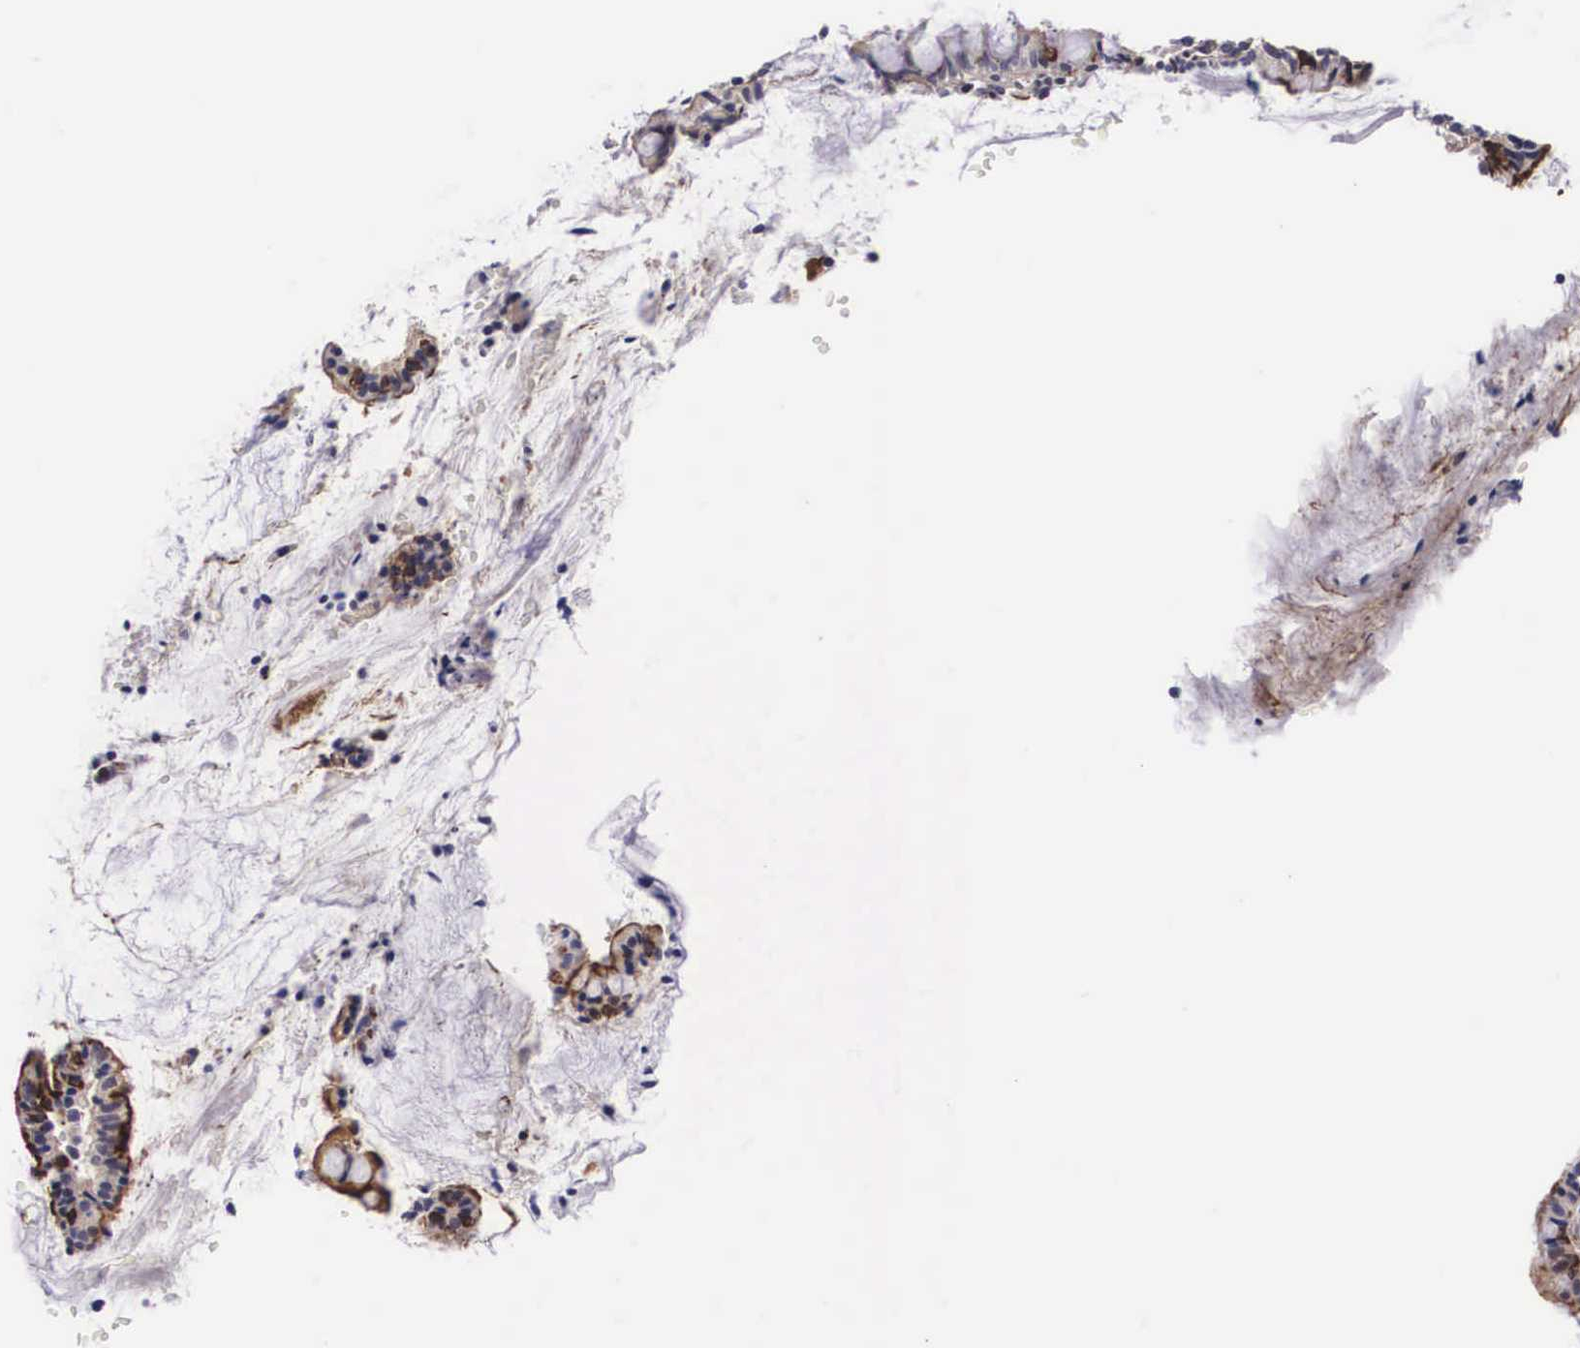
{"staining": {"intensity": "strong", "quantity": "25%-75%", "location": "cytoplasmic/membranous"}, "tissue": "small intestine", "cell_type": "Glandular cells", "image_type": "normal", "snomed": [{"axis": "morphology", "description": "Normal tissue, NOS"}, {"axis": "topography", "description": "Small intestine"}], "caption": "Protein staining reveals strong cytoplasmic/membranous expression in about 25%-75% of glandular cells in unremarkable small intestine. (Brightfield microscopy of DAB IHC at high magnification).", "gene": "EMID1", "patient": {"sex": "male", "age": 1}}